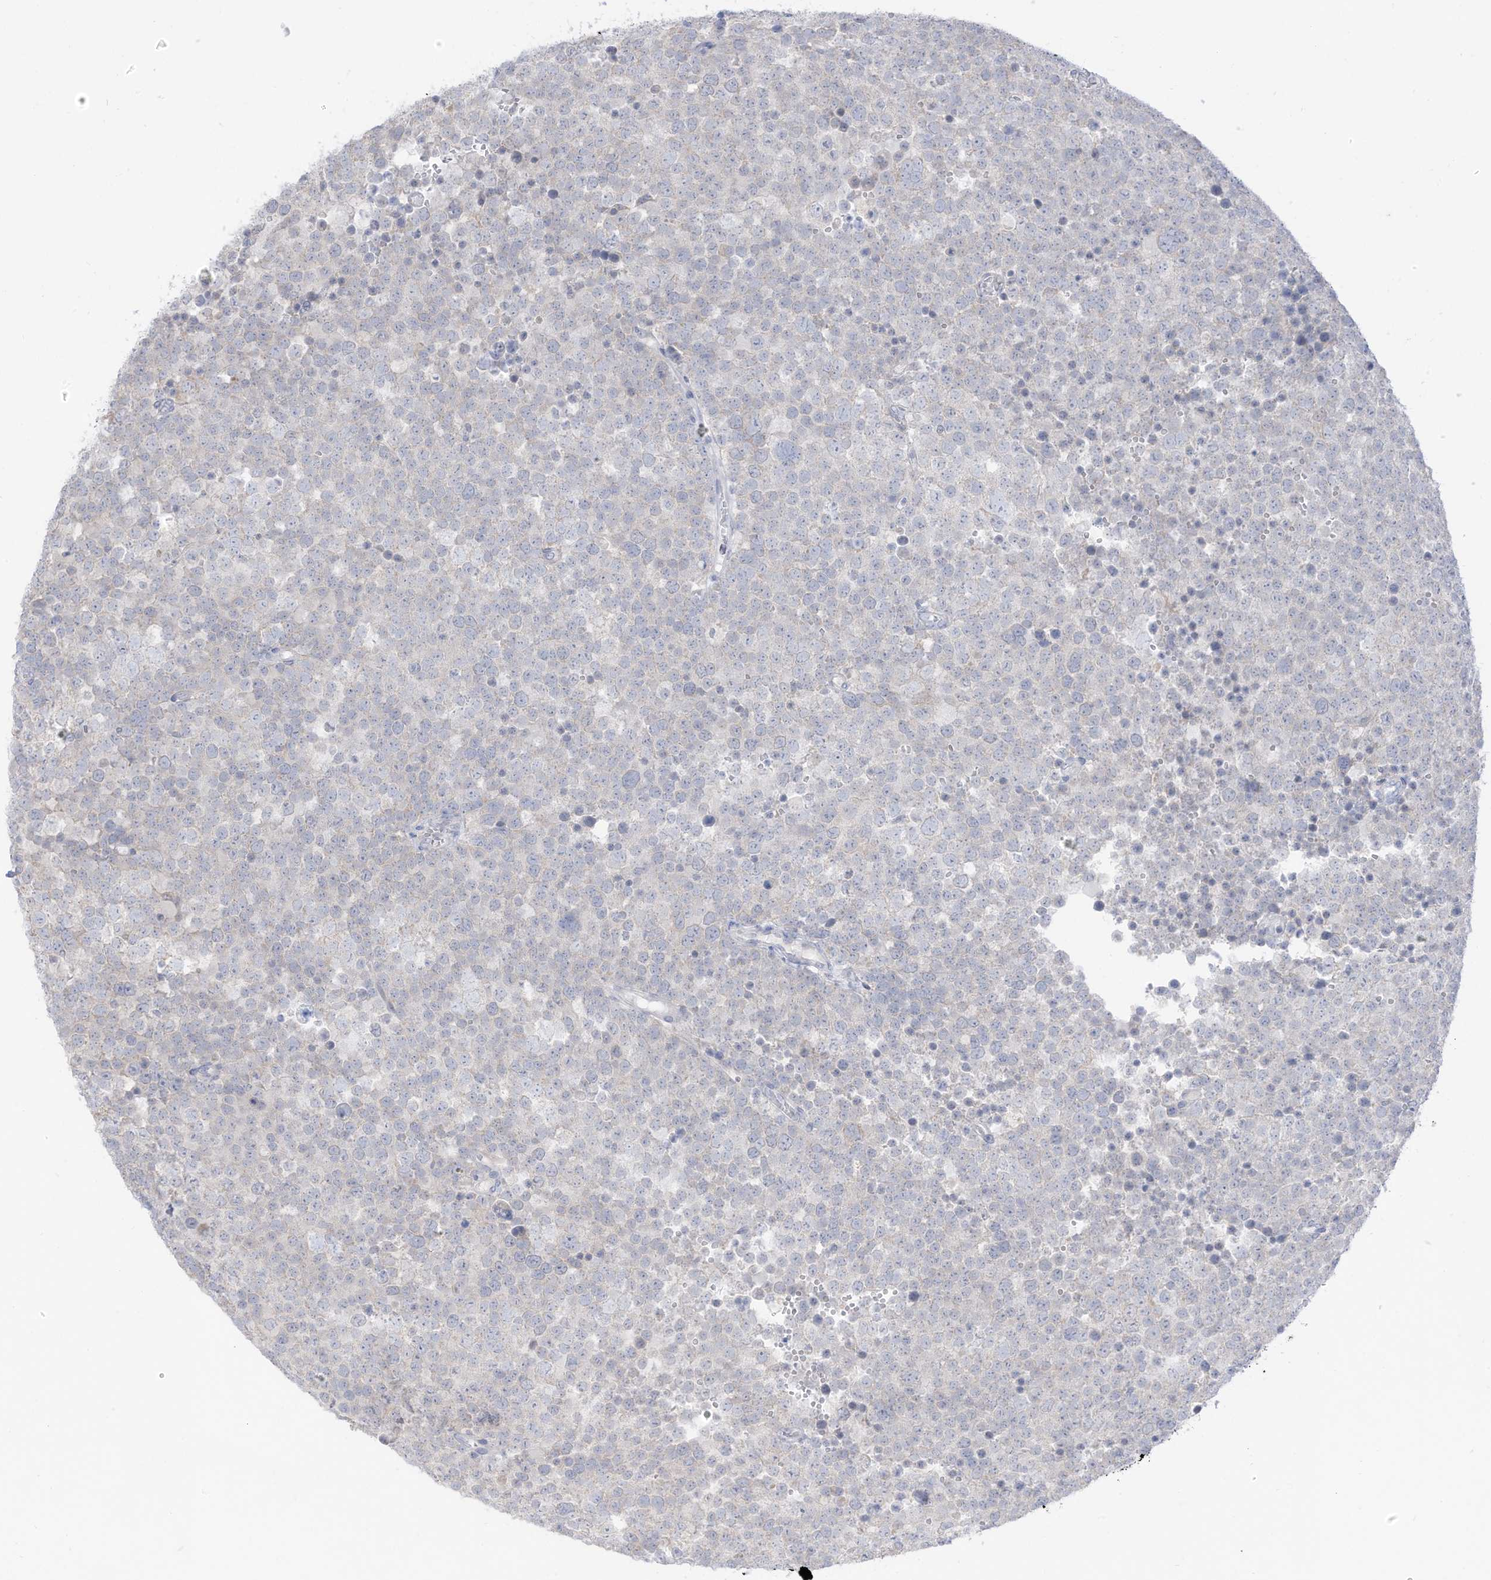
{"staining": {"intensity": "negative", "quantity": "none", "location": "none"}, "tissue": "testis cancer", "cell_type": "Tumor cells", "image_type": "cancer", "snomed": [{"axis": "morphology", "description": "Seminoma, NOS"}, {"axis": "topography", "description": "Testis"}], "caption": "DAB immunohistochemical staining of testis cancer (seminoma) reveals no significant positivity in tumor cells.", "gene": "OGT", "patient": {"sex": "male", "age": 71}}